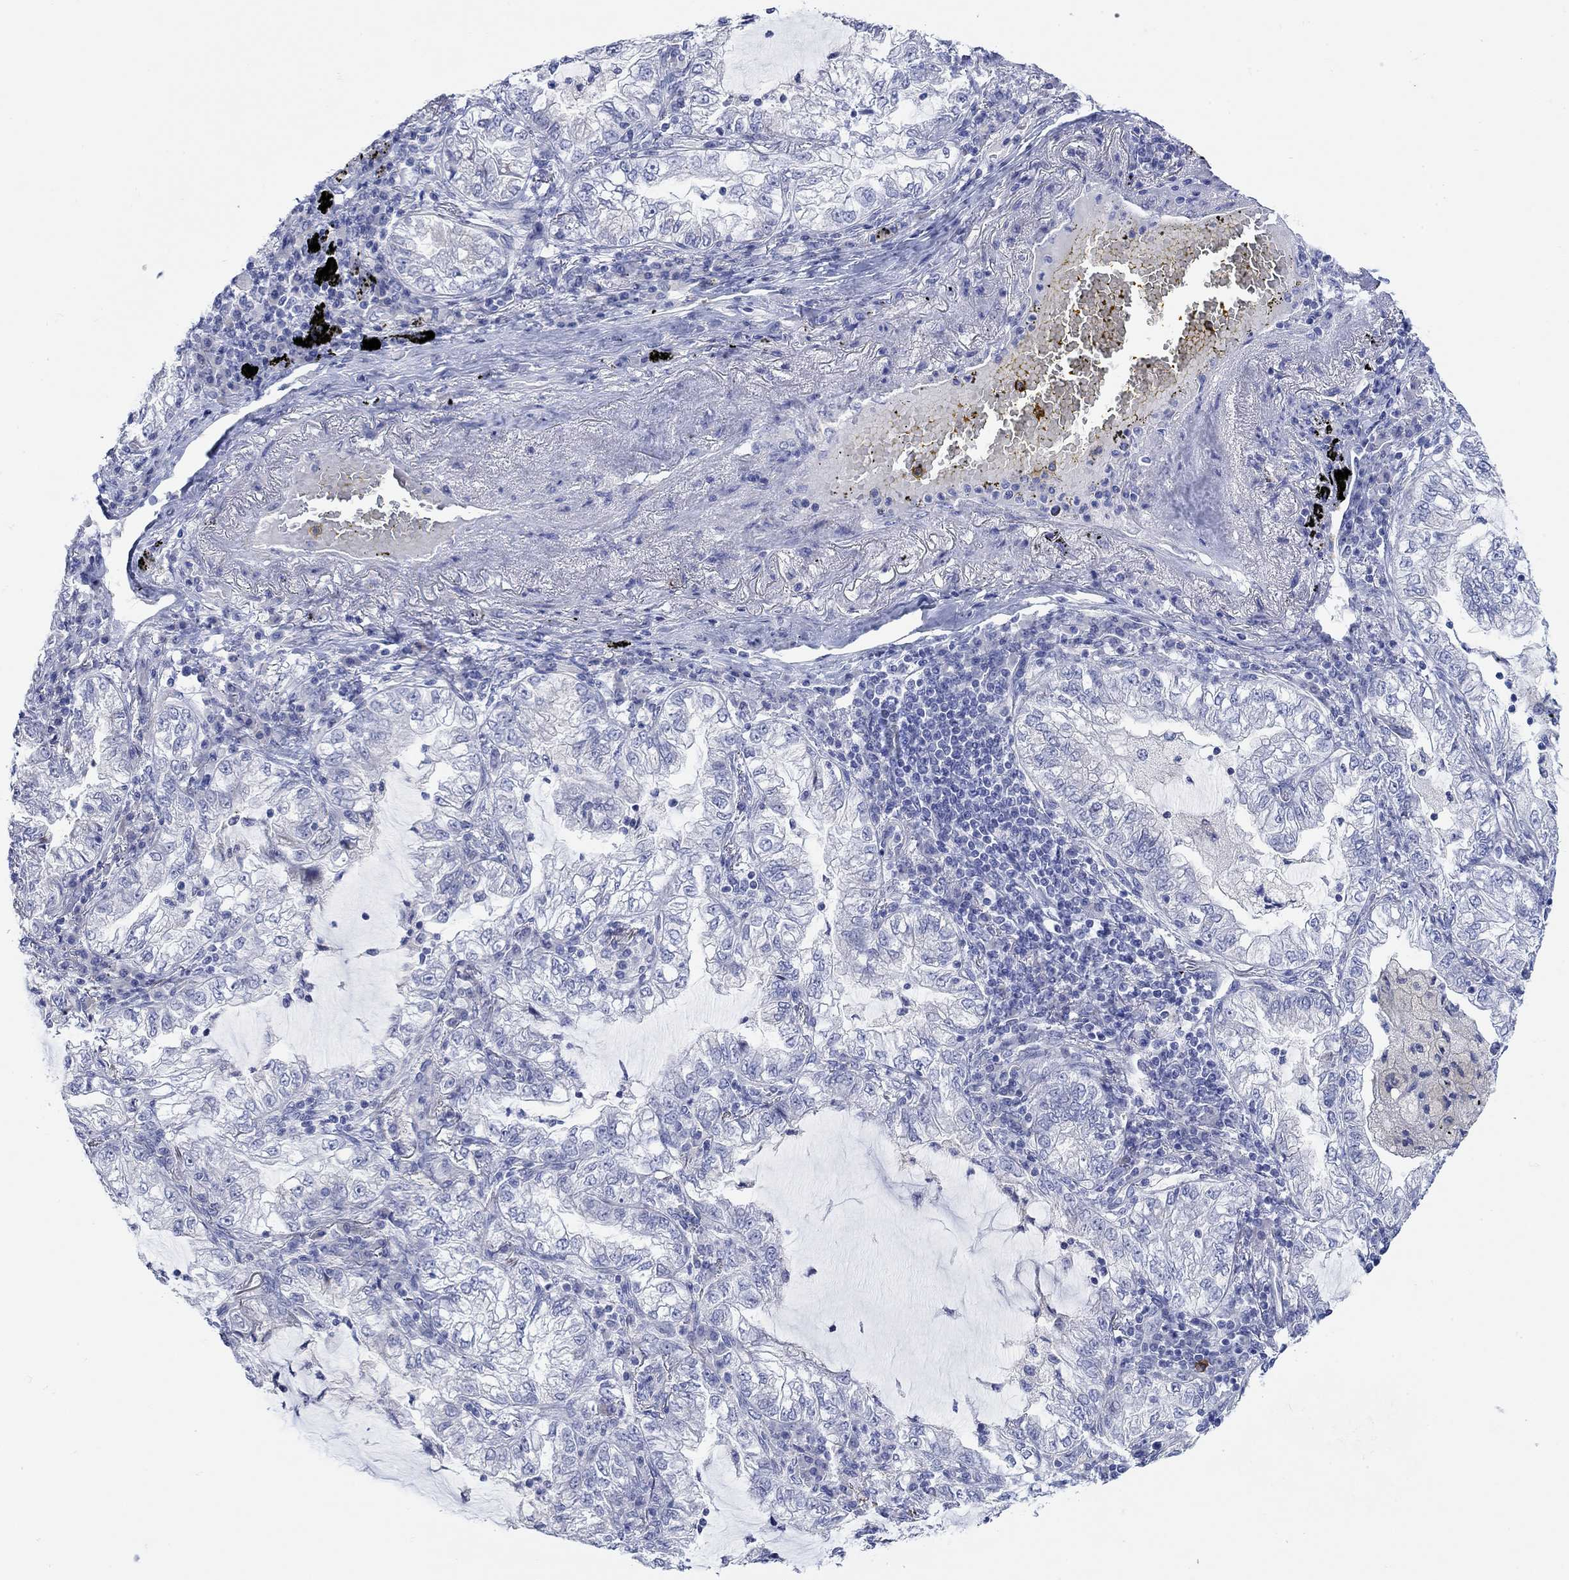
{"staining": {"intensity": "negative", "quantity": "none", "location": "none"}, "tissue": "lung cancer", "cell_type": "Tumor cells", "image_type": "cancer", "snomed": [{"axis": "morphology", "description": "Adenocarcinoma, NOS"}, {"axis": "topography", "description": "Lung"}], "caption": "This is an immunohistochemistry image of lung cancer (adenocarcinoma). There is no staining in tumor cells.", "gene": "KRT222", "patient": {"sex": "female", "age": 73}}